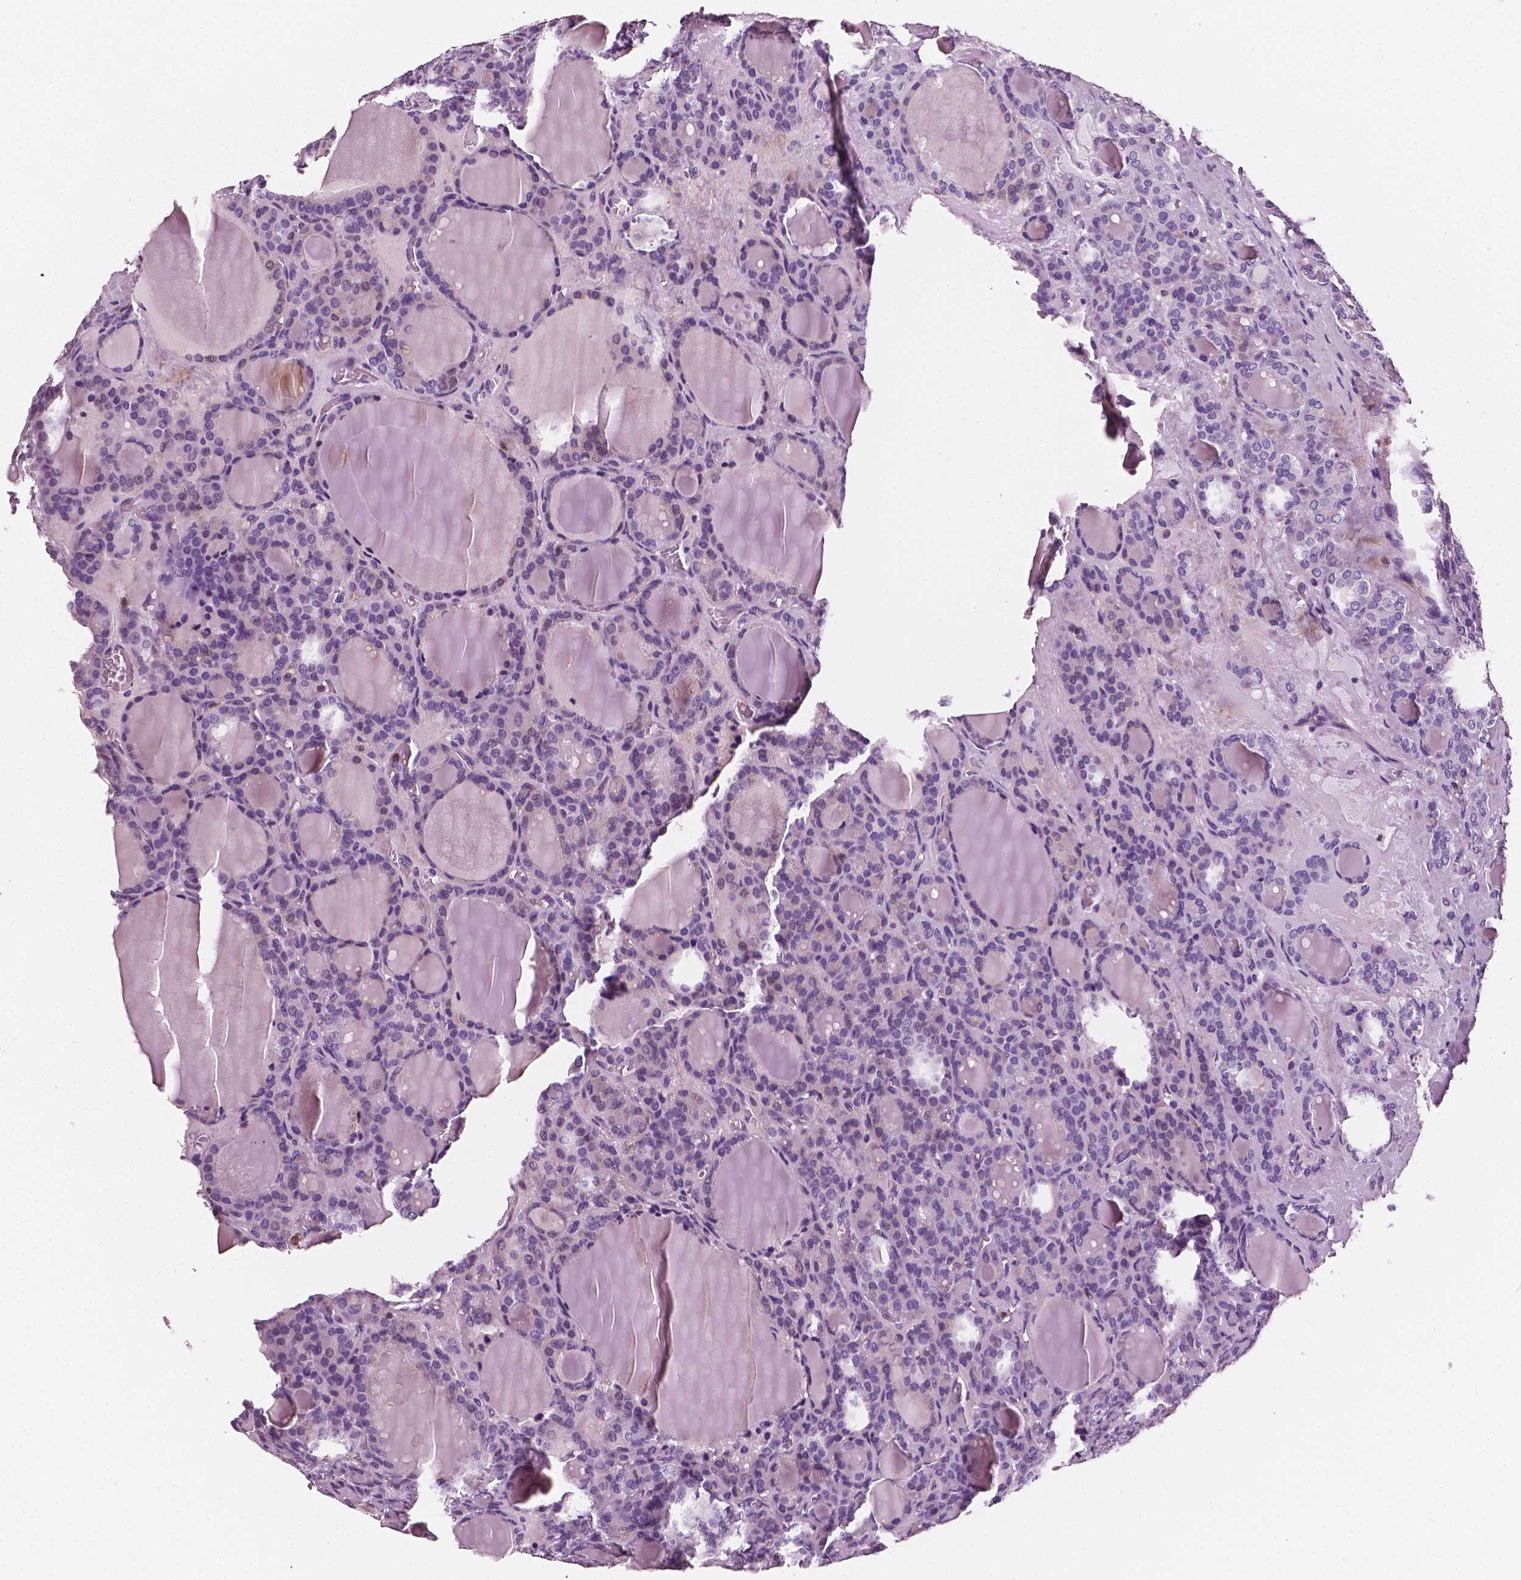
{"staining": {"intensity": "negative", "quantity": "none", "location": "none"}, "tissue": "thyroid cancer", "cell_type": "Tumor cells", "image_type": "cancer", "snomed": [{"axis": "morphology", "description": "Normal tissue, NOS"}, {"axis": "morphology", "description": "Follicular adenoma carcinoma, NOS"}, {"axis": "topography", "description": "Thyroid gland"}], "caption": "Thyroid cancer stained for a protein using IHC demonstrates no expression tumor cells.", "gene": "PTPRC", "patient": {"sex": "female", "age": 31}}